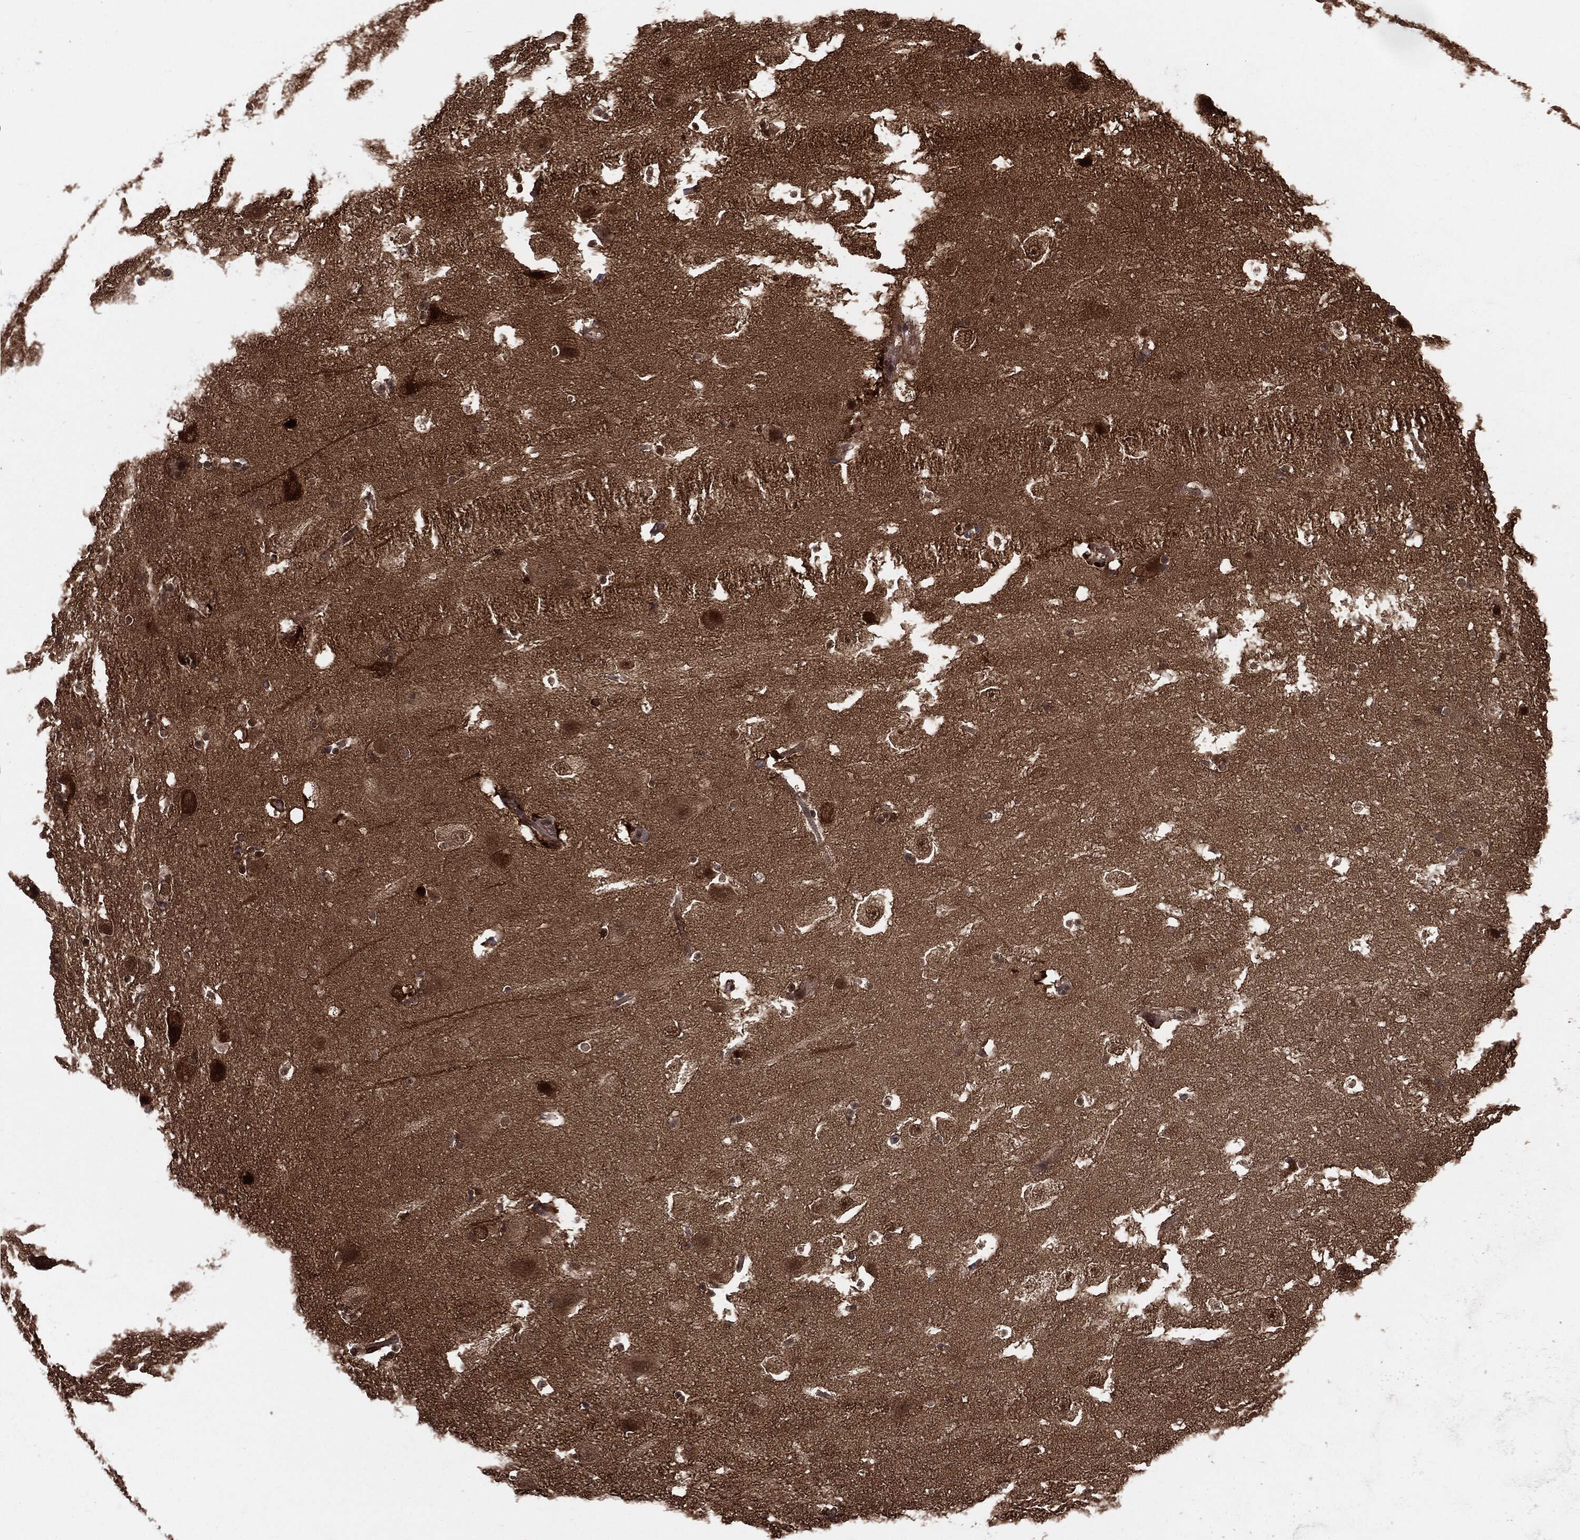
{"staining": {"intensity": "moderate", "quantity": "<25%", "location": "nuclear"}, "tissue": "hippocampus", "cell_type": "Glial cells", "image_type": "normal", "snomed": [{"axis": "morphology", "description": "Normal tissue, NOS"}, {"axis": "topography", "description": "Hippocampus"}], "caption": "A brown stain highlights moderate nuclear expression of a protein in glial cells of normal hippocampus.", "gene": "PTPA", "patient": {"sex": "male", "age": 51}}